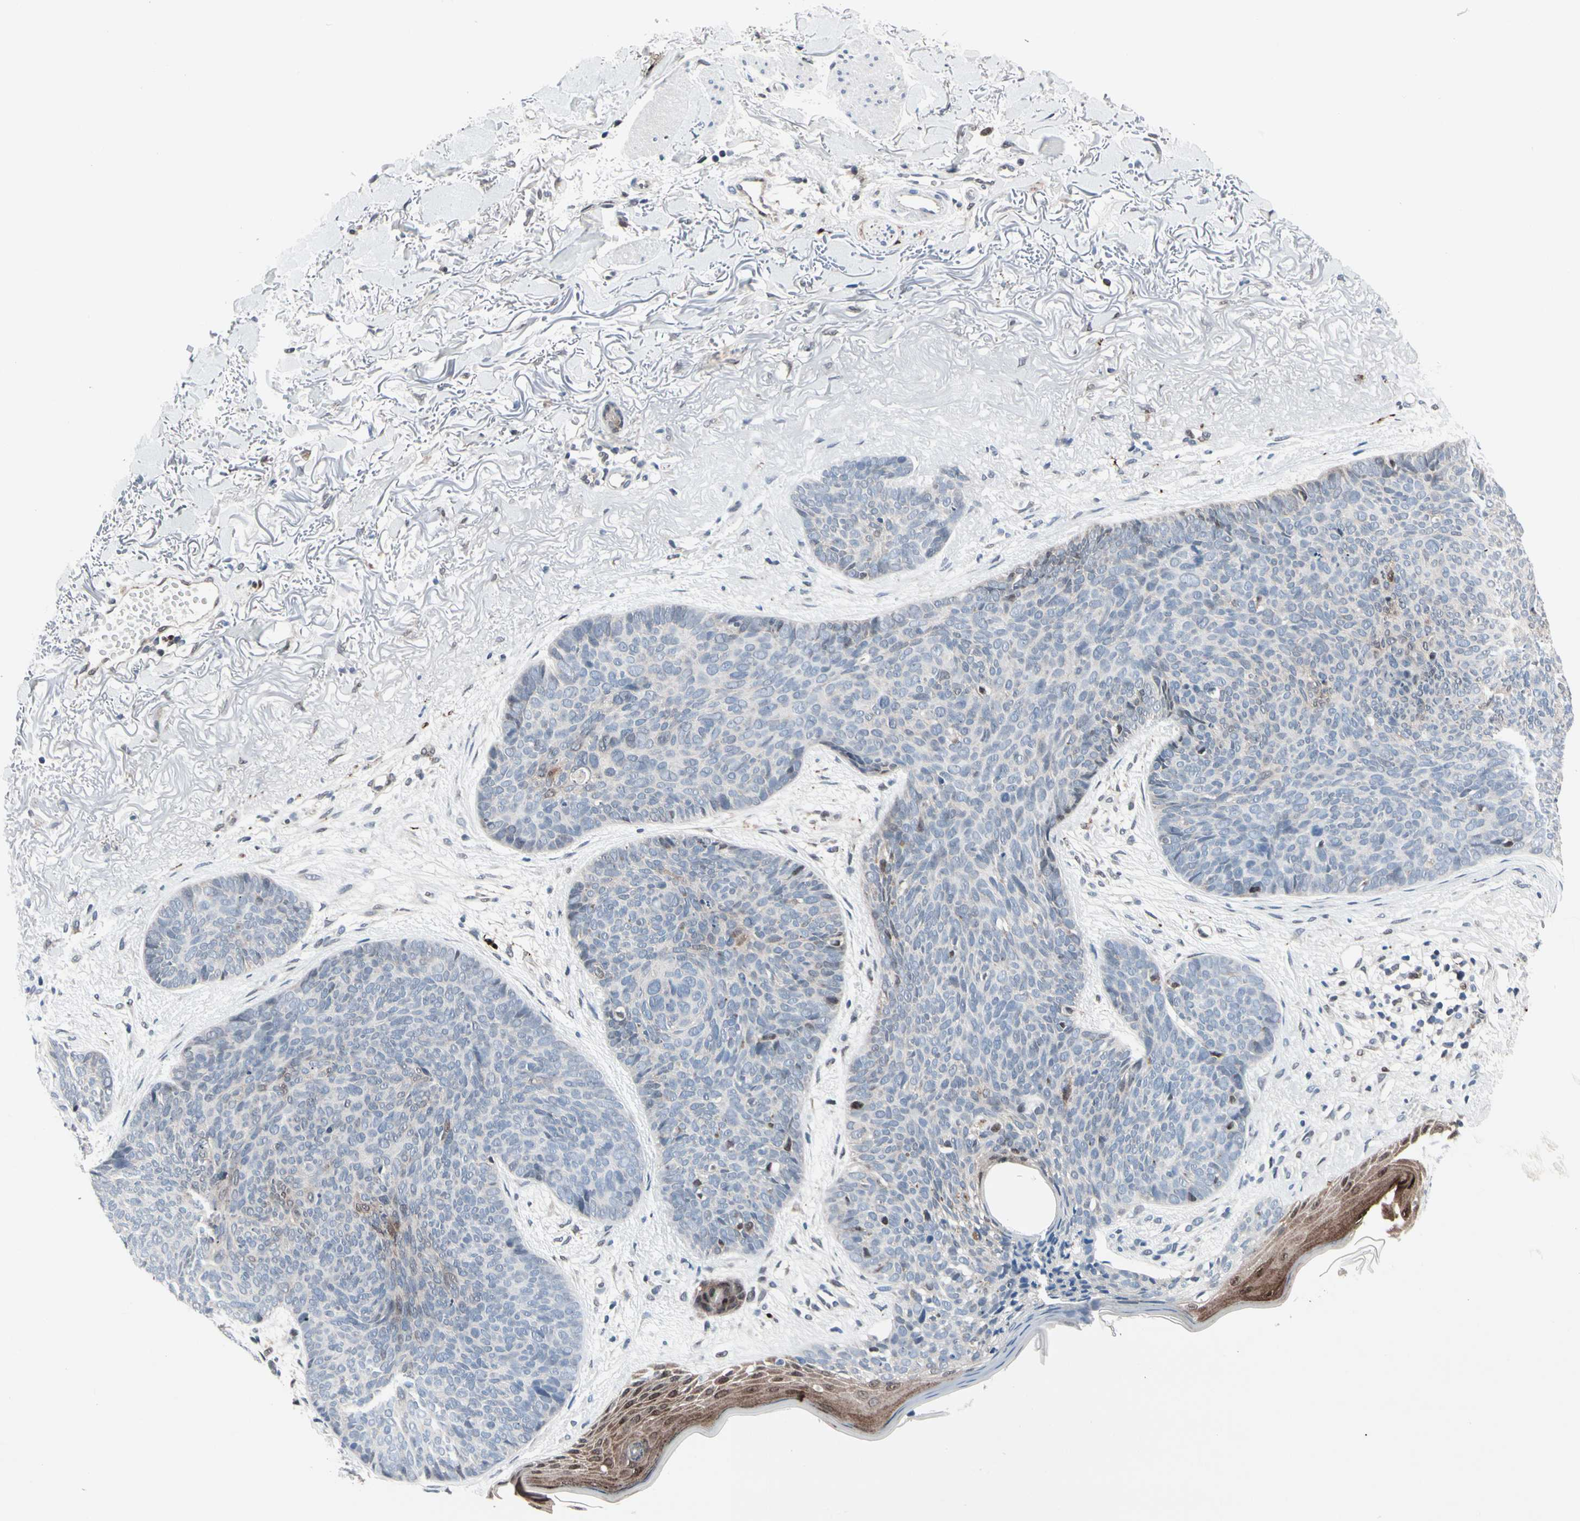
{"staining": {"intensity": "negative", "quantity": "none", "location": "none"}, "tissue": "skin cancer", "cell_type": "Tumor cells", "image_type": "cancer", "snomed": [{"axis": "morphology", "description": "Normal tissue, NOS"}, {"axis": "morphology", "description": "Basal cell carcinoma"}, {"axis": "topography", "description": "Skin"}], "caption": "This photomicrograph is of skin cancer (basal cell carcinoma) stained with IHC to label a protein in brown with the nuclei are counter-stained blue. There is no expression in tumor cells.", "gene": "TXN", "patient": {"sex": "female", "age": 70}}